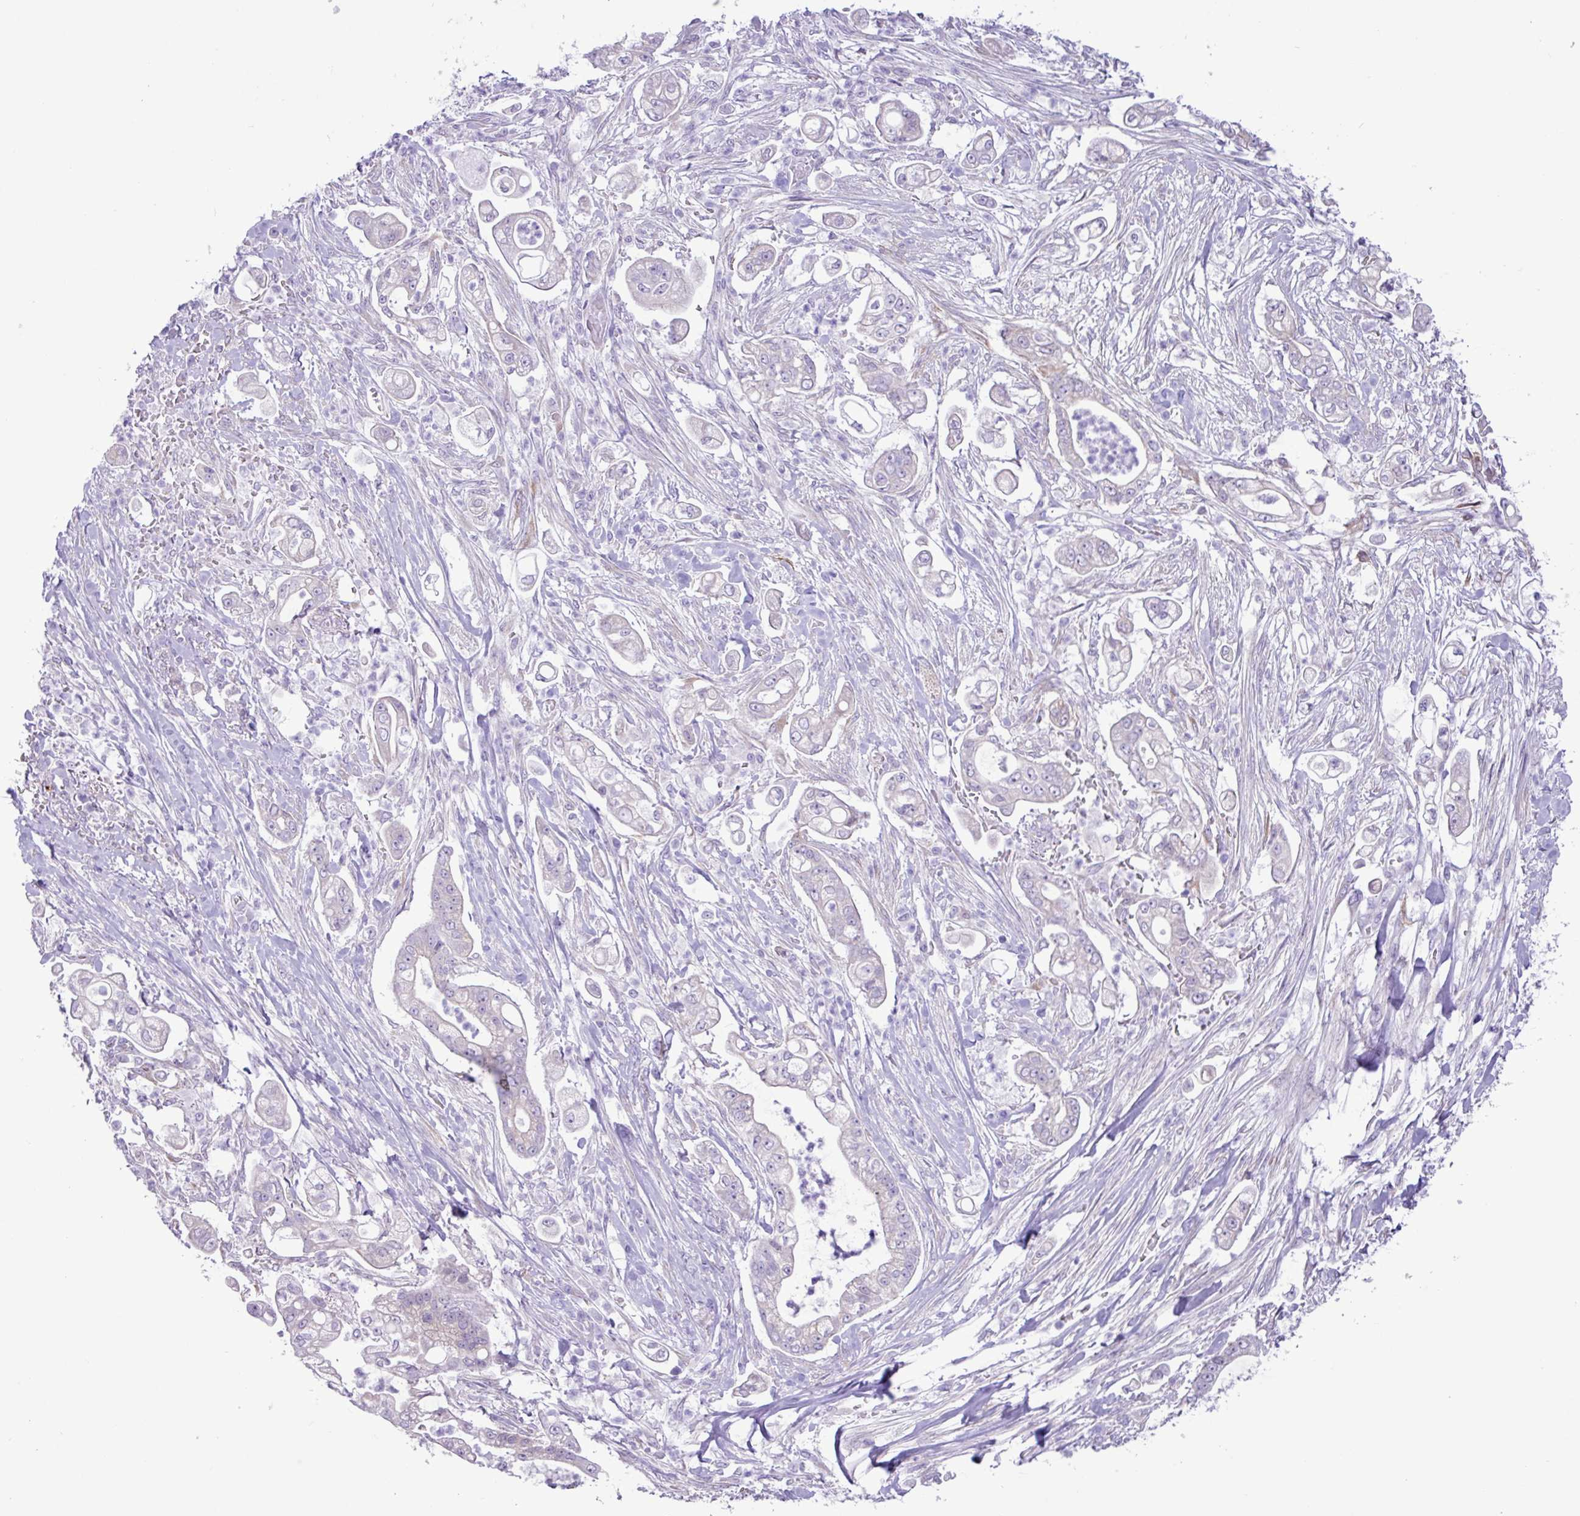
{"staining": {"intensity": "weak", "quantity": "<25%", "location": "cytoplasmic/membranous"}, "tissue": "pancreatic cancer", "cell_type": "Tumor cells", "image_type": "cancer", "snomed": [{"axis": "morphology", "description": "Adenocarcinoma, NOS"}, {"axis": "topography", "description": "Pancreas"}], "caption": "Immunohistochemistry (IHC) photomicrograph of neoplastic tissue: adenocarcinoma (pancreatic) stained with DAB (3,3'-diaminobenzidine) displays no significant protein expression in tumor cells. (DAB (3,3'-diaminobenzidine) IHC with hematoxylin counter stain).", "gene": "SLC38A1", "patient": {"sex": "female", "age": 69}}